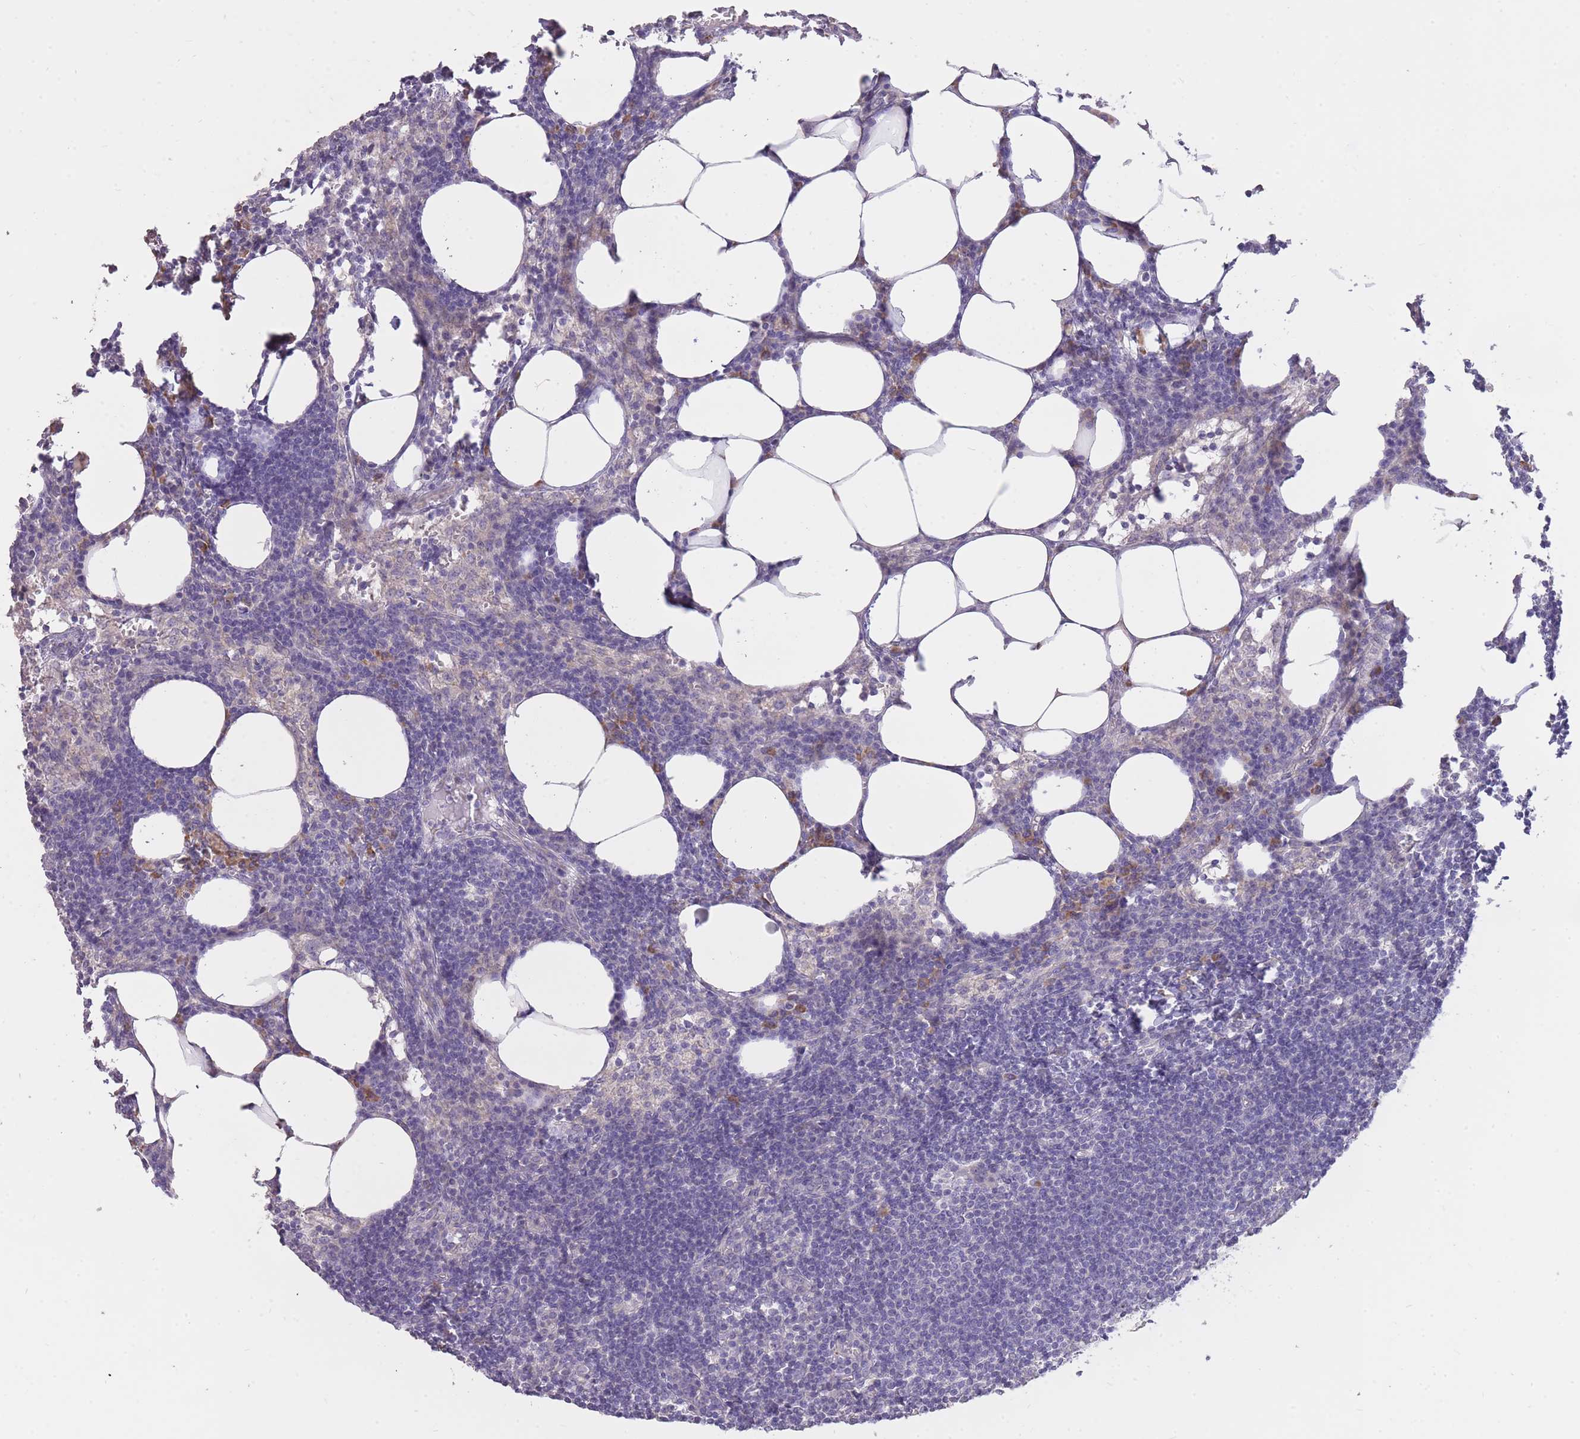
{"staining": {"intensity": "negative", "quantity": "none", "location": "none"}, "tissue": "lymph node", "cell_type": "Germinal center cells", "image_type": "normal", "snomed": [{"axis": "morphology", "description": "Normal tissue, NOS"}, {"axis": "topography", "description": "Lymph node"}], "caption": "This is an immunohistochemistry micrograph of benign human lymph node. There is no expression in germinal center cells.", "gene": "FRG2B", "patient": {"sex": "female", "age": 30}}